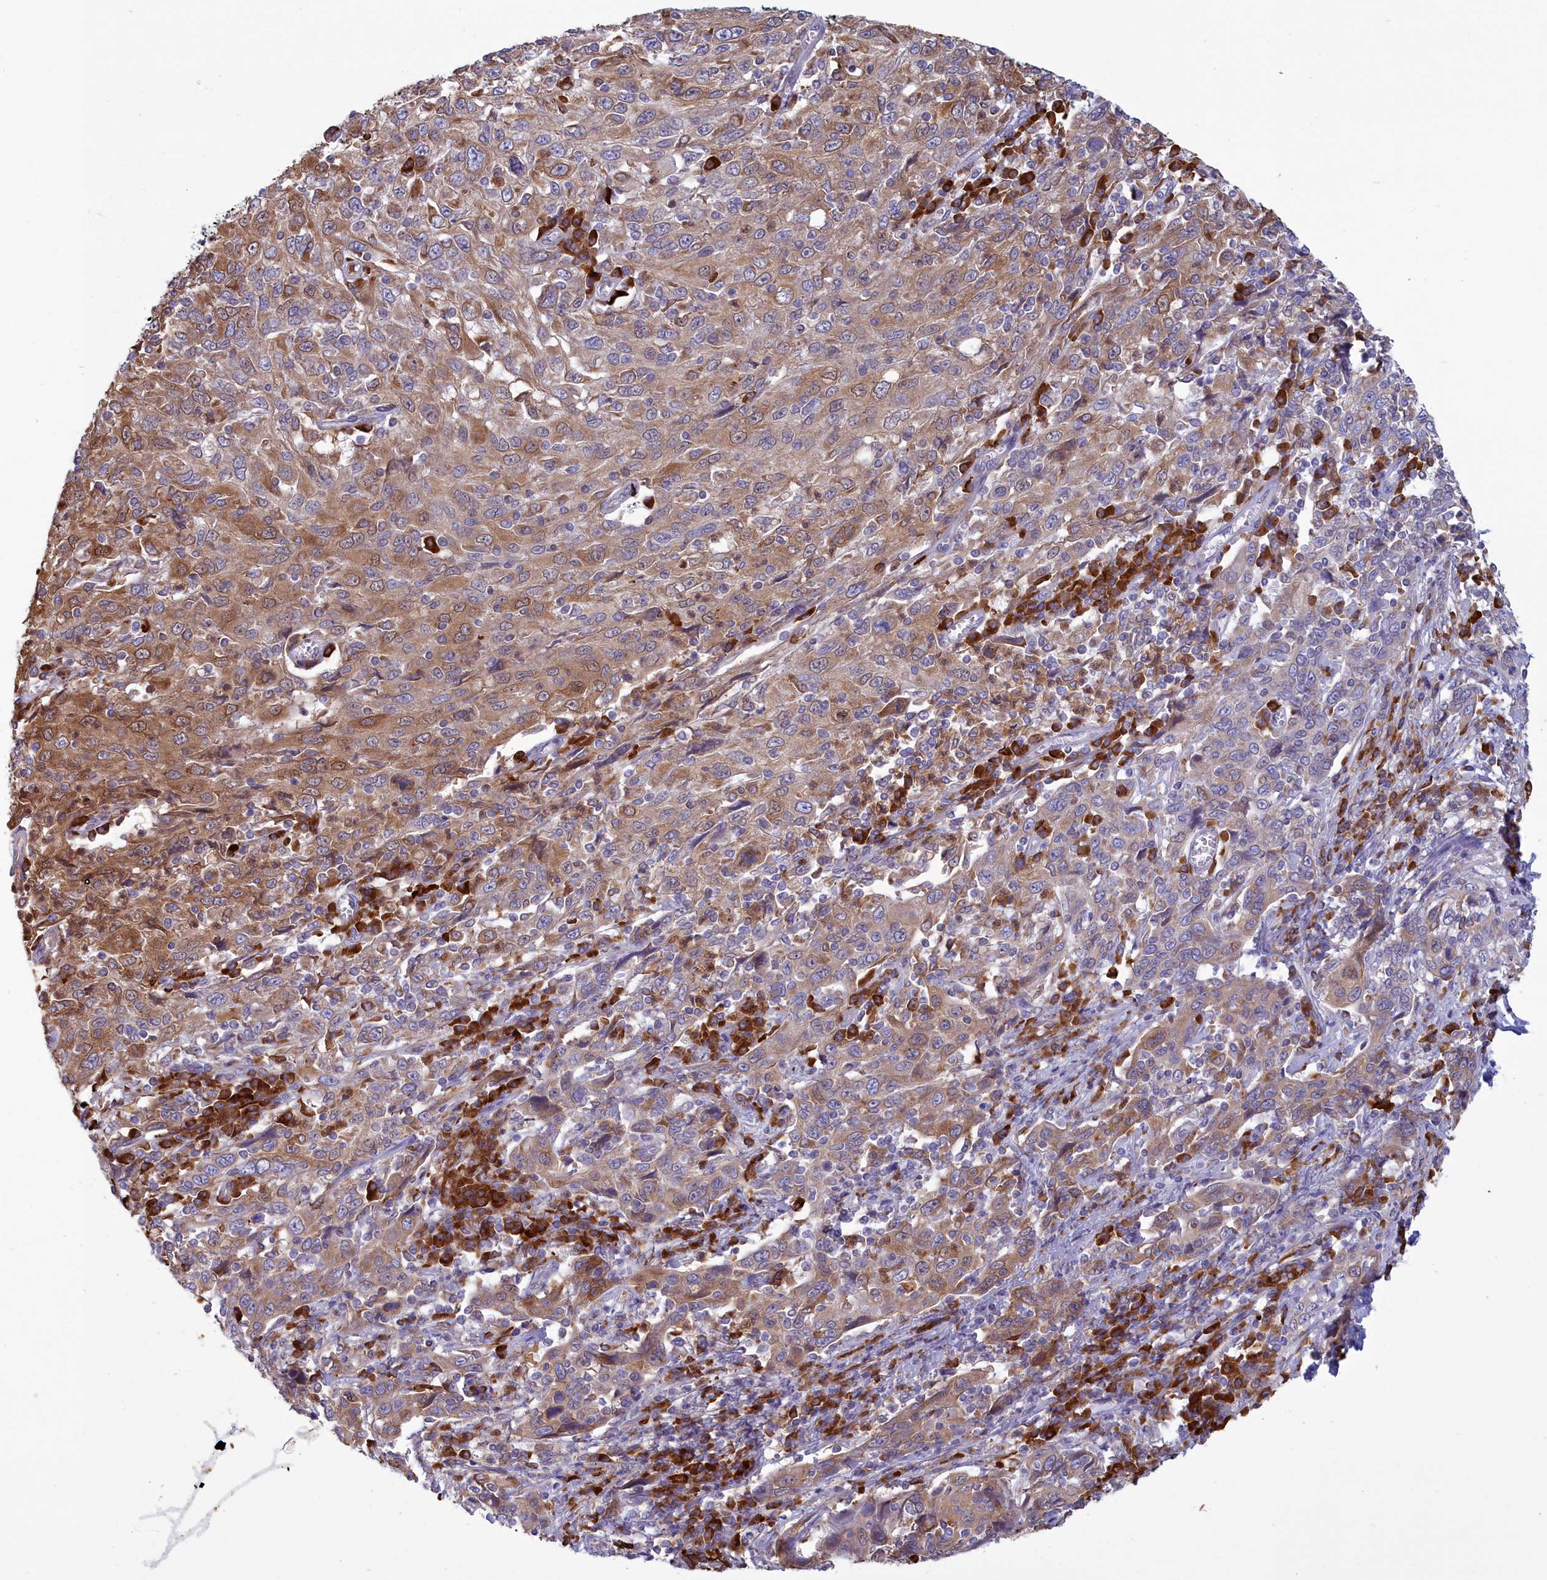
{"staining": {"intensity": "moderate", "quantity": ">75%", "location": "cytoplasmic/membranous"}, "tissue": "cervical cancer", "cell_type": "Tumor cells", "image_type": "cancer", "snomed": [{"axis": "morphology", "description": "Squamous cell carcinoma, NOS"}, {"axis": "topography", "description": "Cervix"}], "caption": "Immunohistochemical staining of human cervical cancer shows moderate cytoplasmic/membranous protein staining in approximately >75% of tumor cells.", "gene": "HM13", "patient": {"sex": "female", "age": 46}}